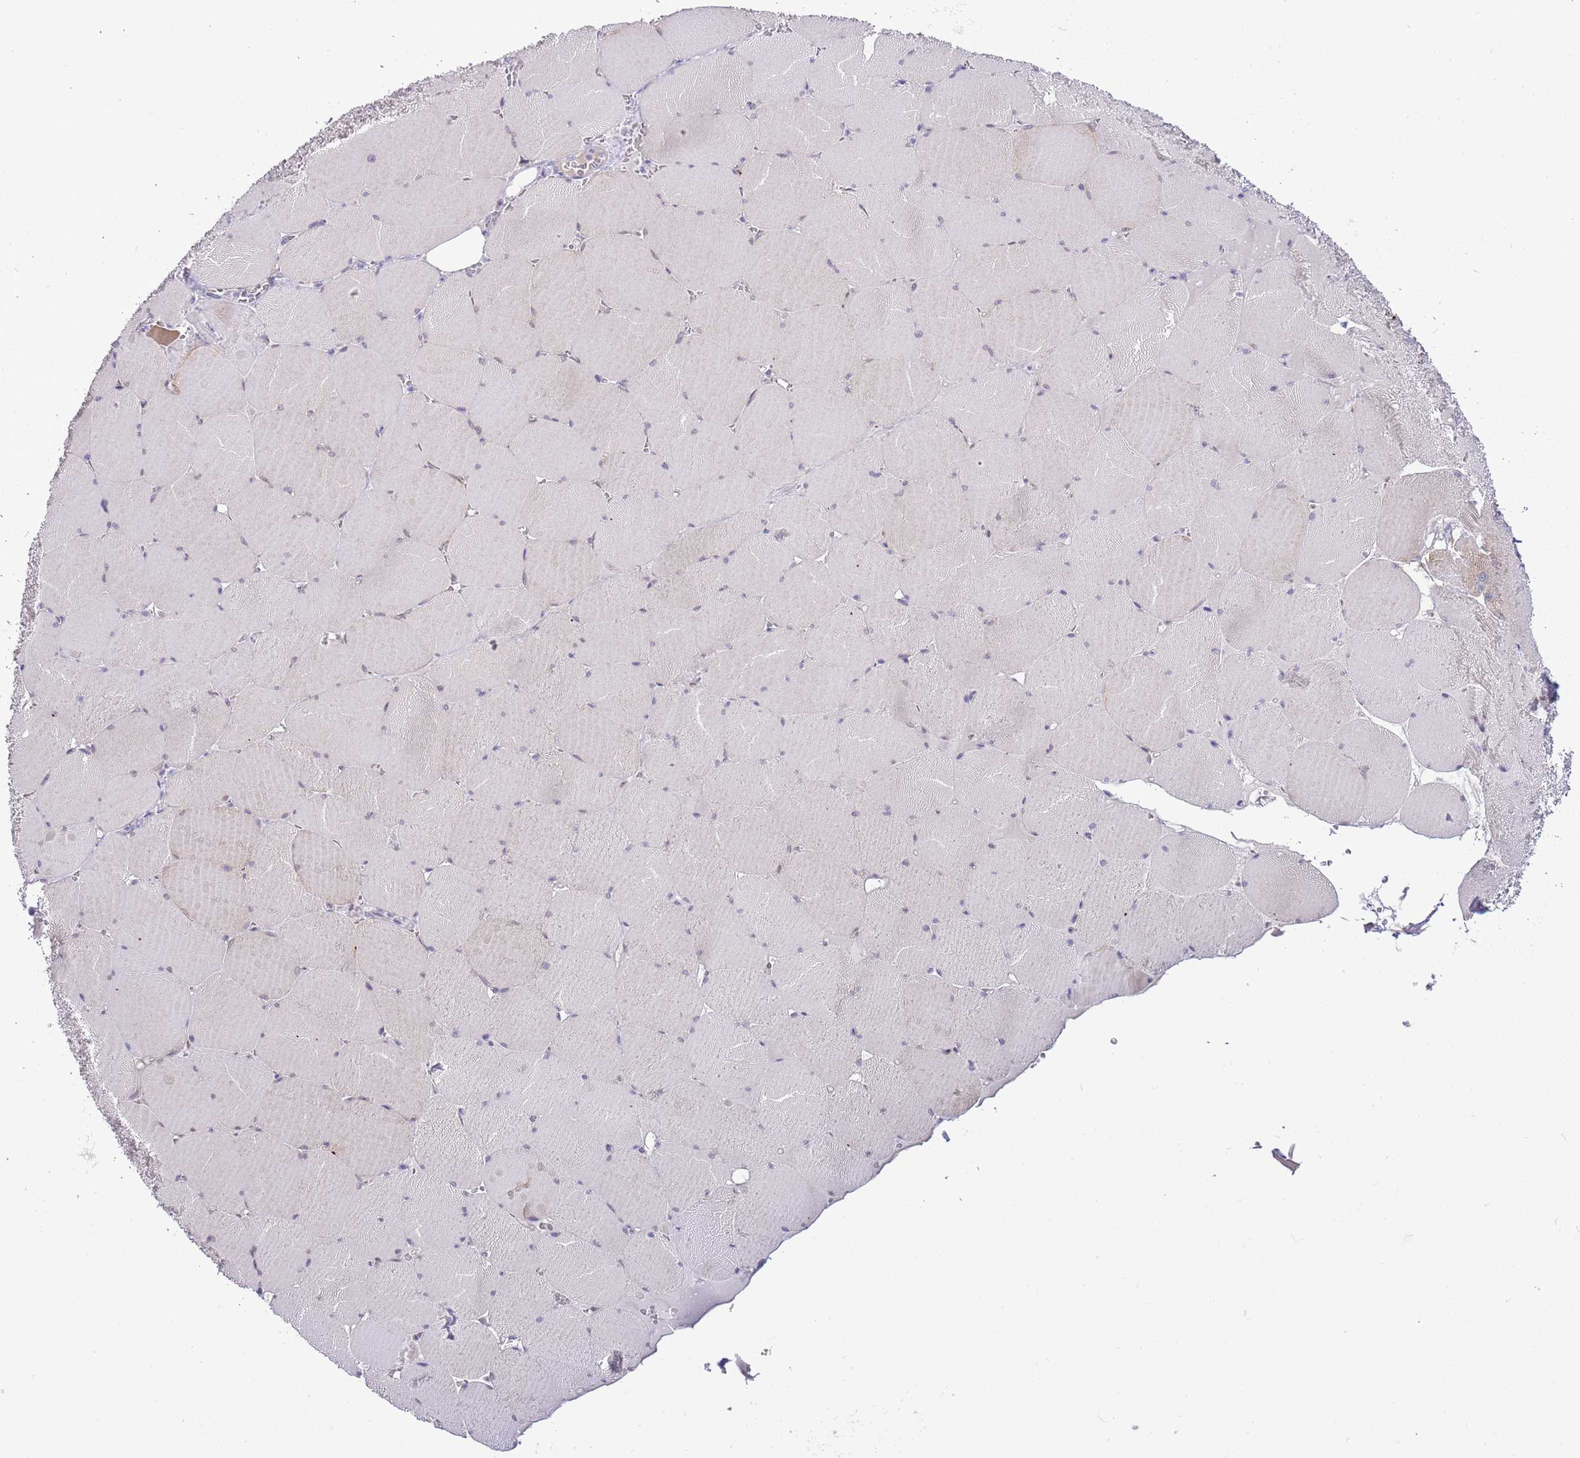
{"staining": {"intensity": "weak", "quantity": "<25%", "location": "cytoplasmic/membranous"}, "tissue": "skeletal muscle", "cell_type": "Myocytes", "image_type": "normal", "snomed": [{"axis": "morphology", "description": "Normal tissue, NOS"}, {"axis": "topography", "description": "Skeletal muscle"}, {"axis": "topography", "description": "Head-Neck"}], "caption": "Immunohistochemistry (IHC) of unremarkable skeletal muscle exhibits no positivity in myocytes. (Immunohistochemistry, brightfield microscopy, high magnification).", "gene": "FBRSL1", "patient": {"sex": "male", "age": 66}}